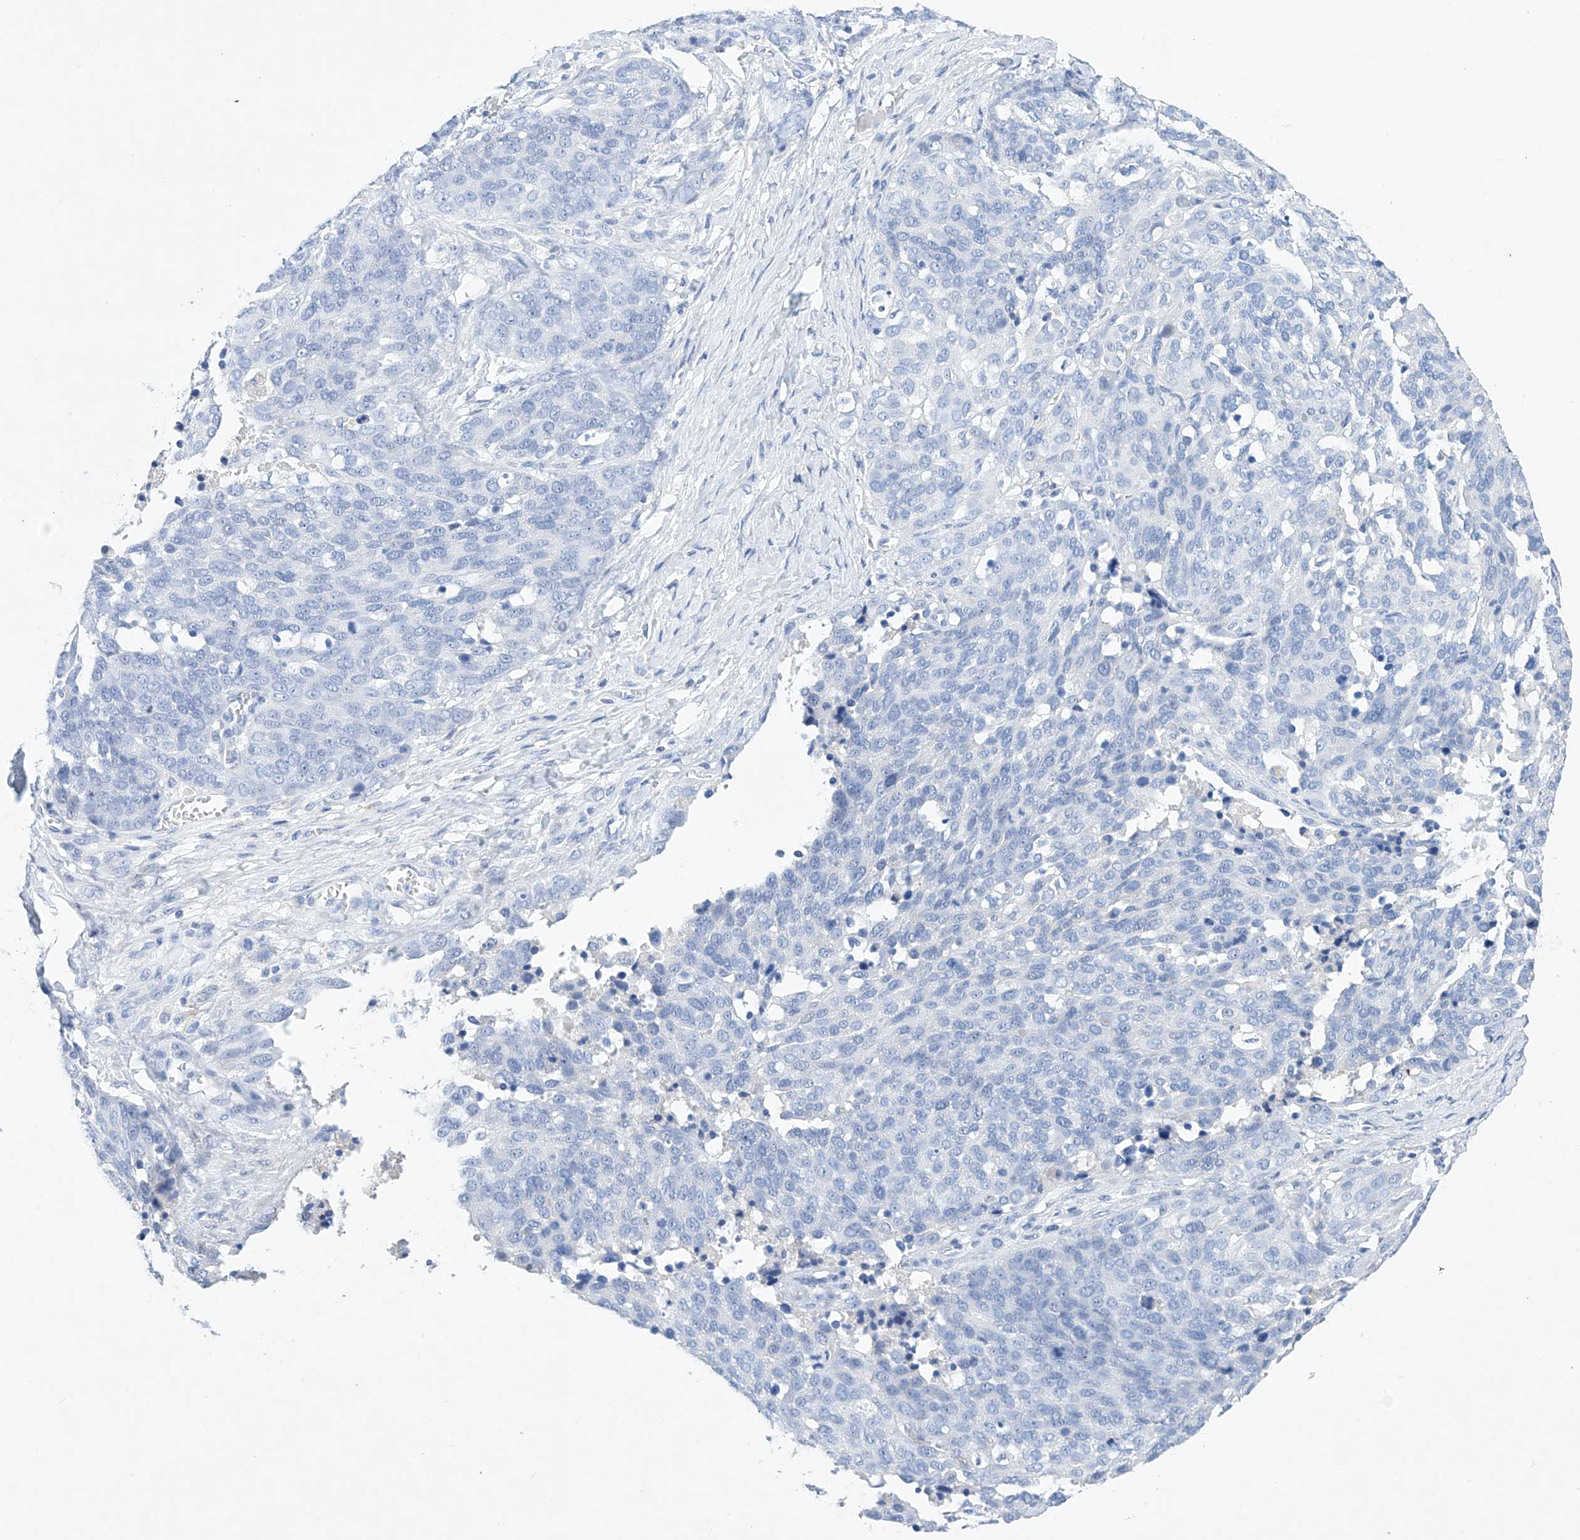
{"staining": {"intensity": "negative", "quantity": "none", "location": "none"}, "tissue": "ovarian cancer", "cell_type": "Tumor cells", "image_type": "cancer", "snomed": [{"axis": "morphology", "description": "Cystadenocarcinoma, serous, NOS"}, {"axis": "topography", "description": "Ovary"}], "caption": "Tumor cells are negative for brown protein staining in ovarian cancer.", "gene": "LURAP1", "patient": {"sex": "female", "age": 44}}